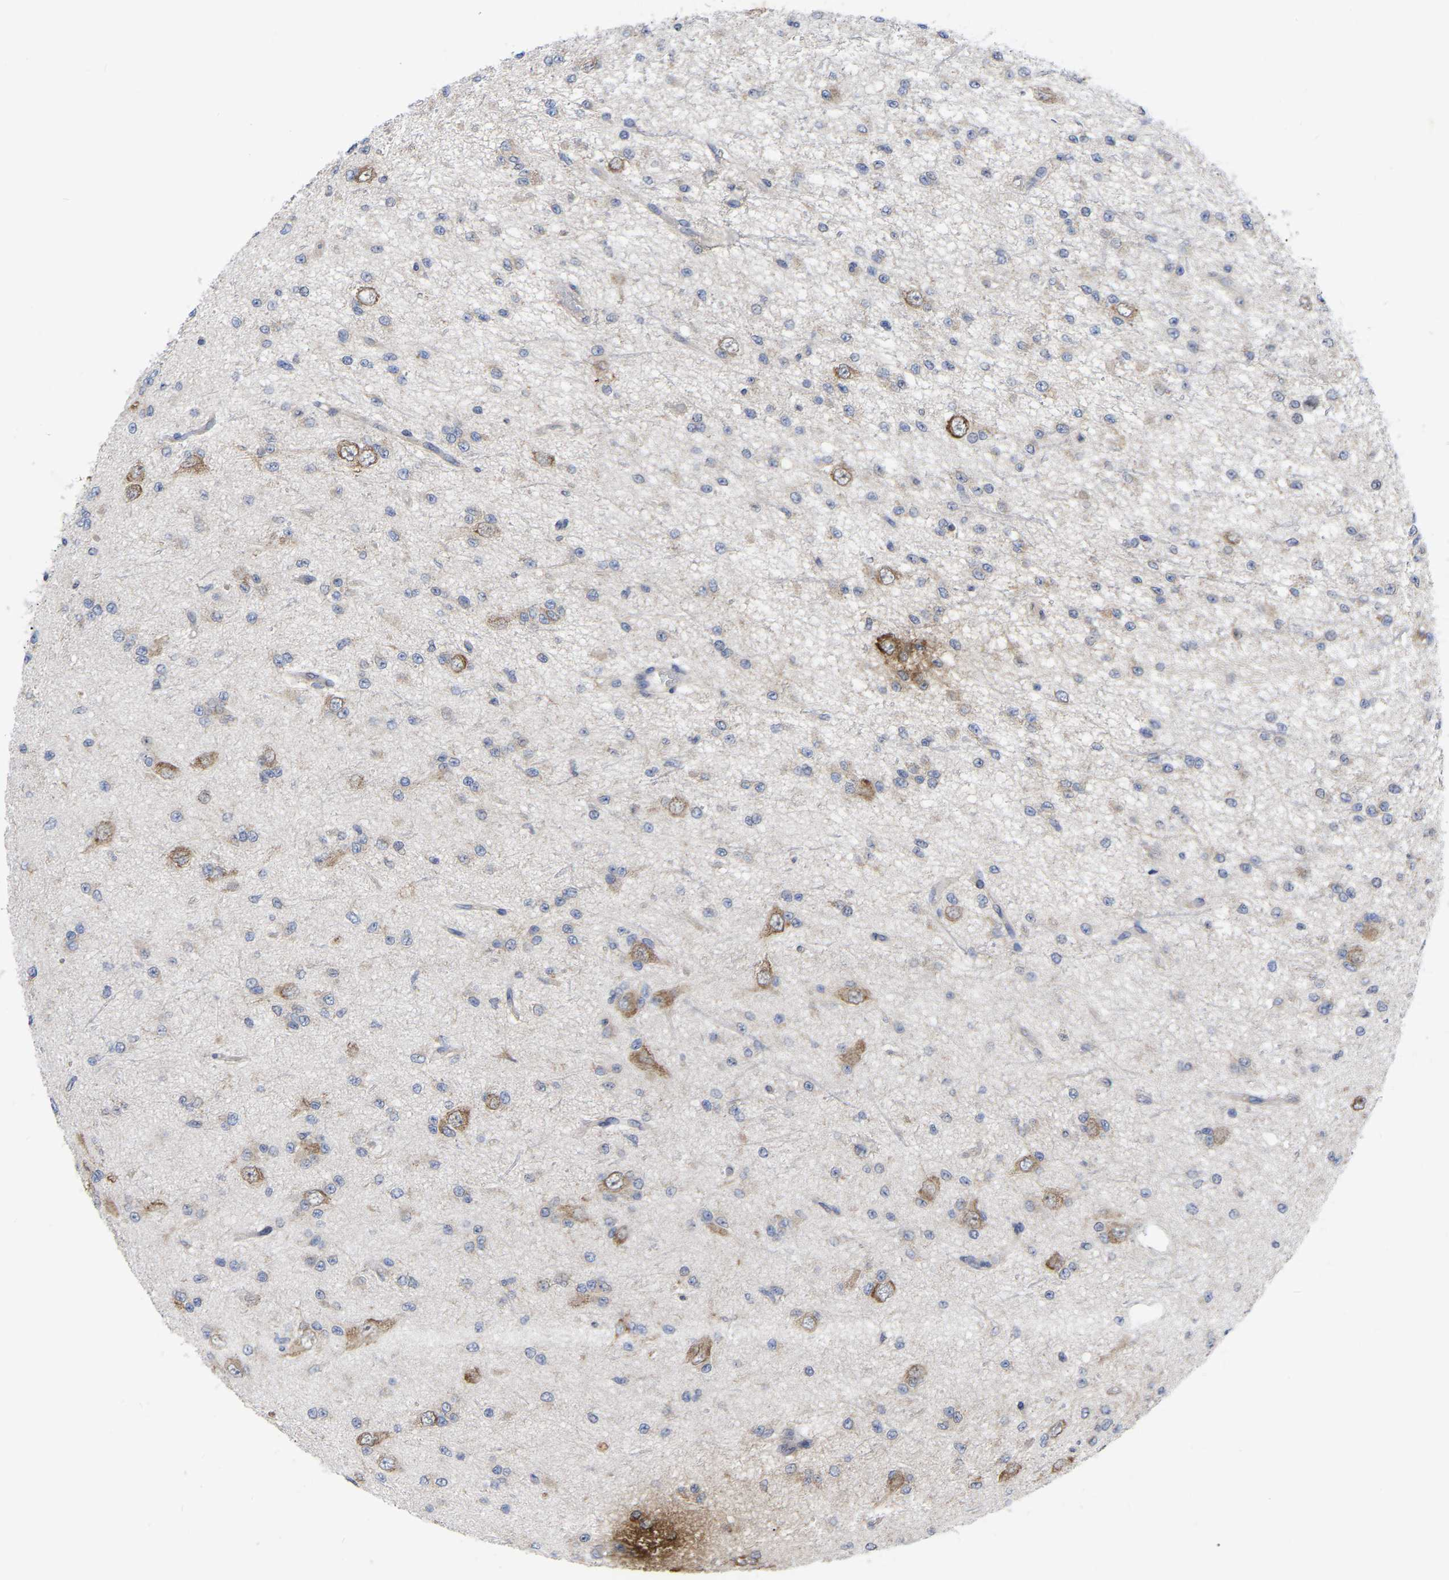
{"staining": {"intensity": "negative", "quantity": "none", "location": "none"}, "tissue": "glioma", "cell_type": "Tumor cells", "image_type": "cancer", "snomed": [{"axis": "morphology", "description": "Glioma, malignant, Low grade"}, {"axis": "topography", "description": "Brain"}], "caption": "Tumor cells are negative for protein expression in human low-grade glioma (malignant).", "gene": "TCP1", "patient": {"sex": "male", "age": 38}}